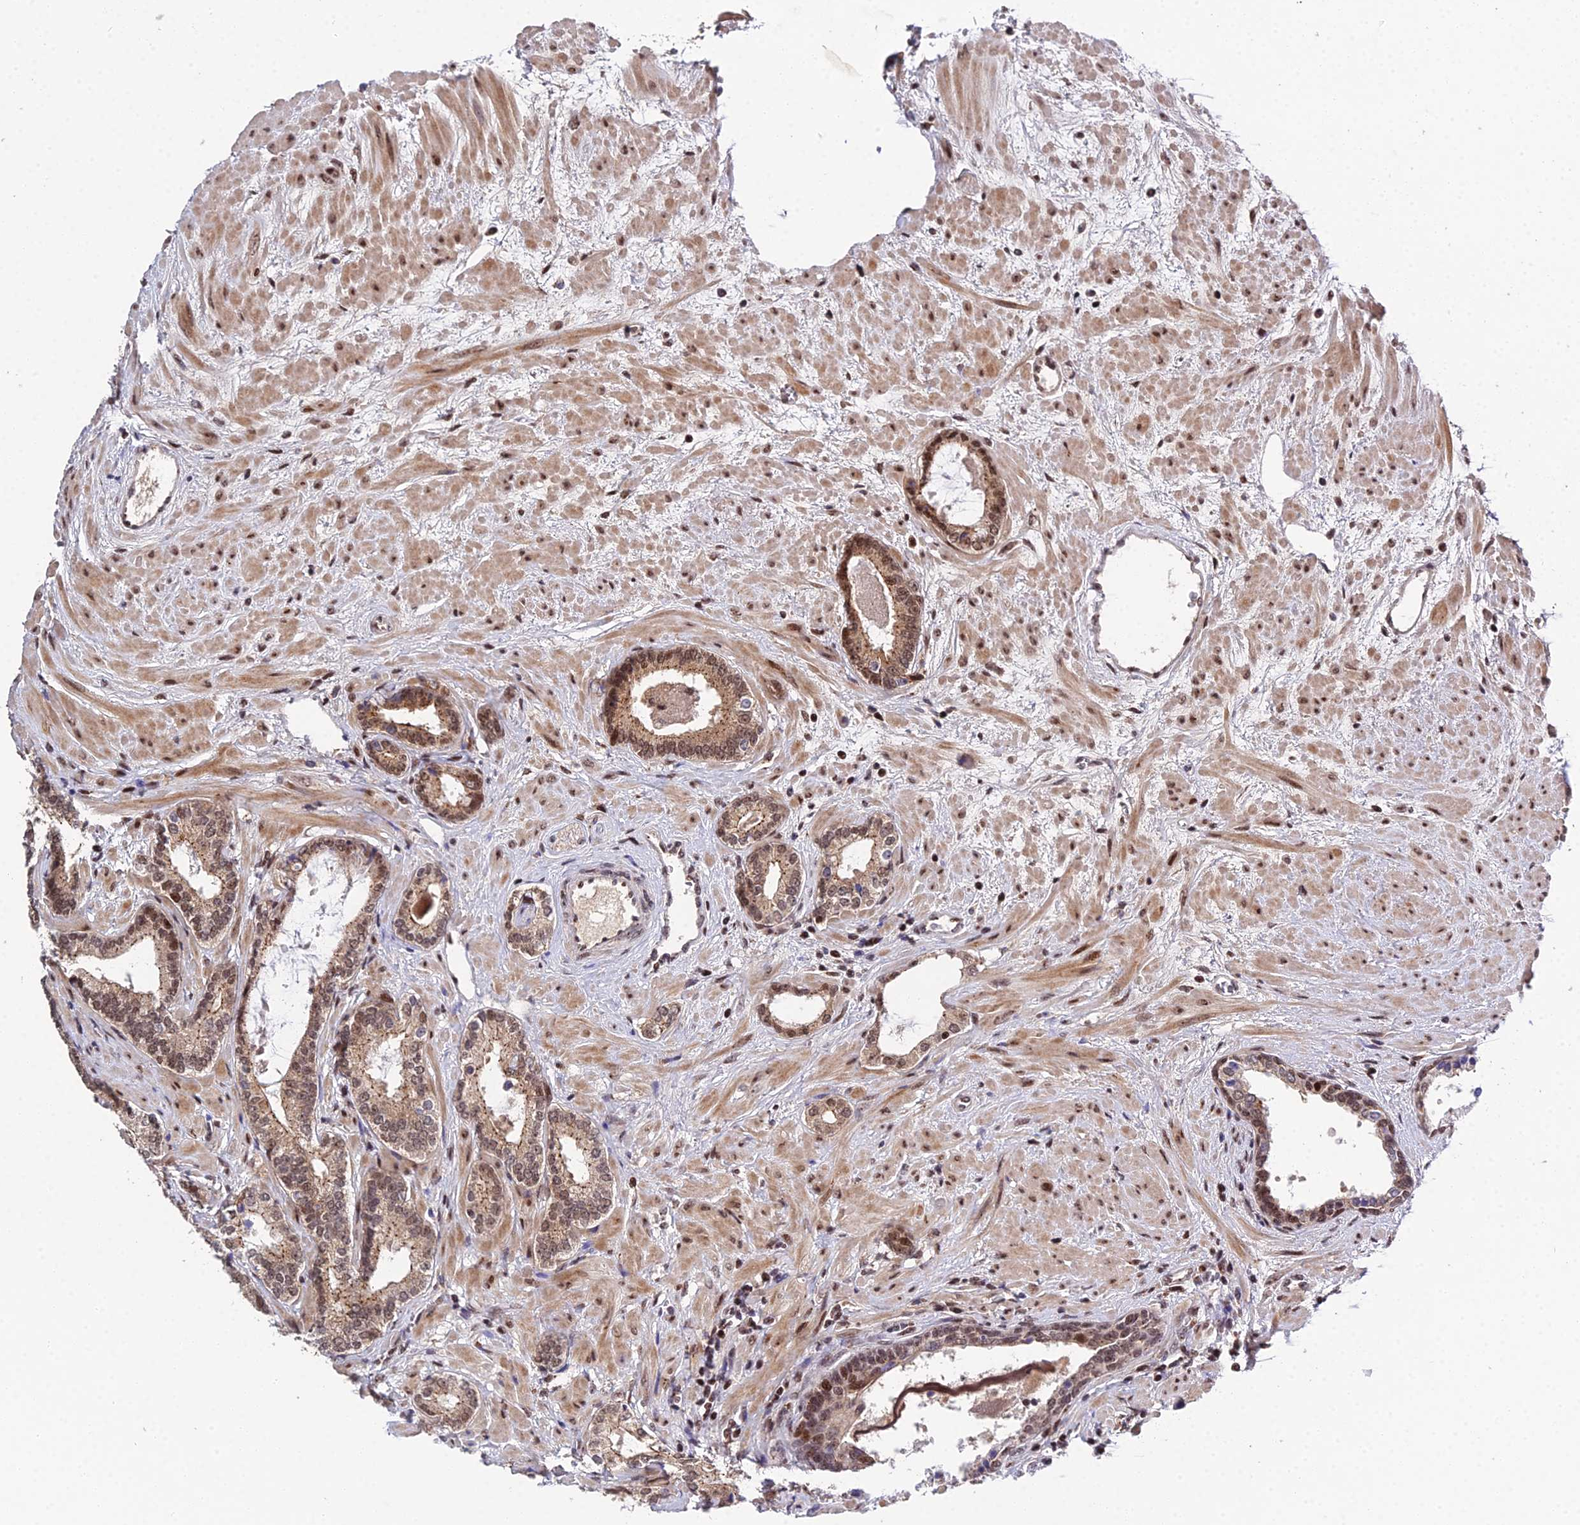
{"staining": {"intensity": "moderate", "quantity": ">75%", "location": "cytoplasmic/membranous,nuclear"}, "tissue": "prostate cancer", "cell_type": "Tumor cells", "image_type": "cancer", "snomed": [{"axis": "morphology", "description": "Adenocarcinoma, High grade"}, {"axis": "topography", "description": "Prostate"}], "caption": "Human prostate adenocarcinoma (high-grade) stained with a protein marker reveals moderate staining in tumor cells.", "gene": "ARL2", "patient": {"sex": "male", "age": 64}}